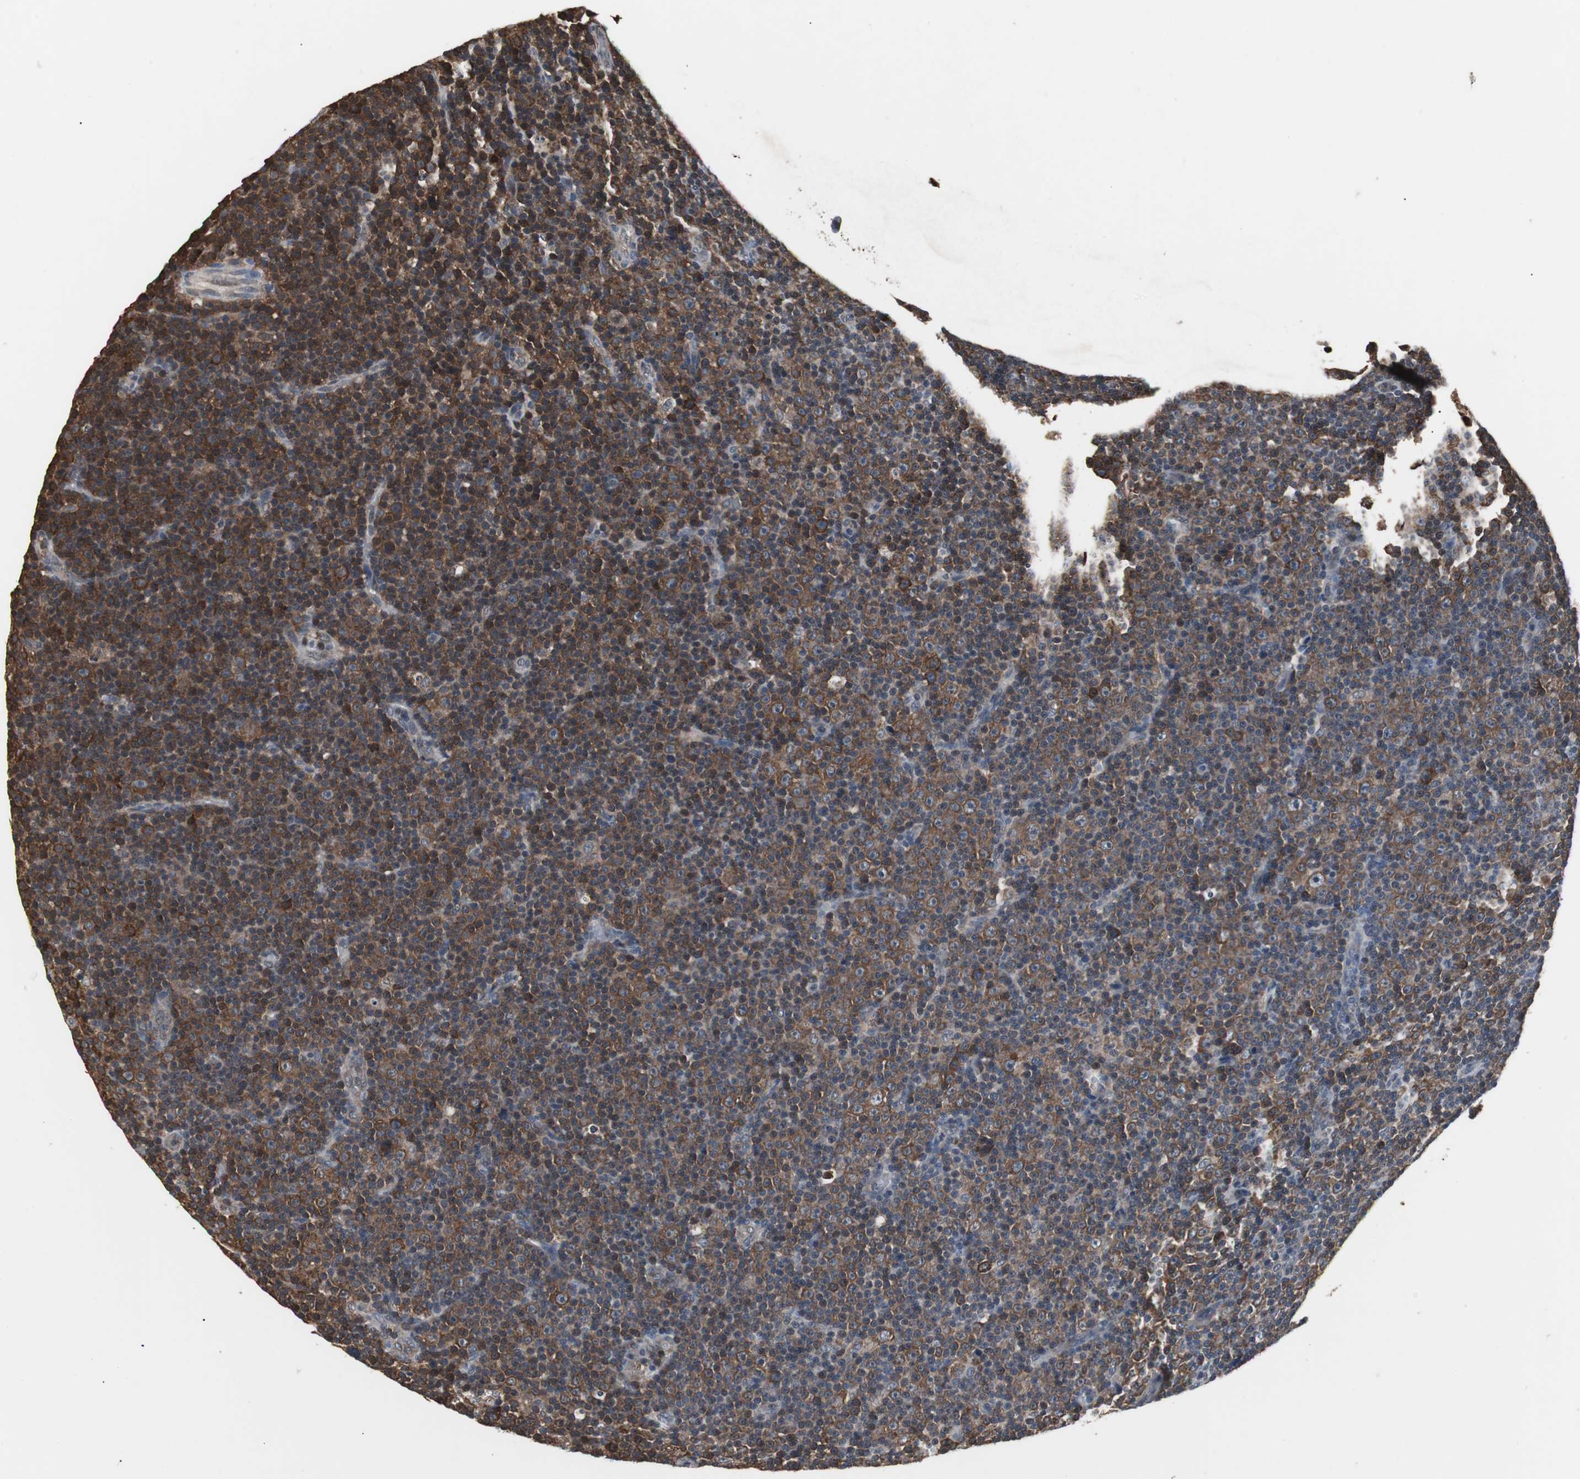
{"staining": {"intensity": "strong", "quantity": ">75%", "location": "cytoplasmic/membranous"}, "tissue": "lymphoma", "cell_type": "Tumor cells", "image_type": "cancer", "snomed": [{"axis": "morphology", "description": "Malignant lymphoma, non-Hodgkin's type, Low grade"}, {"axis": "topography", "description": "Lymph node"}], "caption": "This is a micrograph of IHC staining of malignant lymphoma, non-Hodgkin's type (low-grade), which shows strong positivity in the cytoplasmic/membranous of tumor cells.", "gene": "ZSCAN22", "patient": {"sex": "female", "age": 67}}